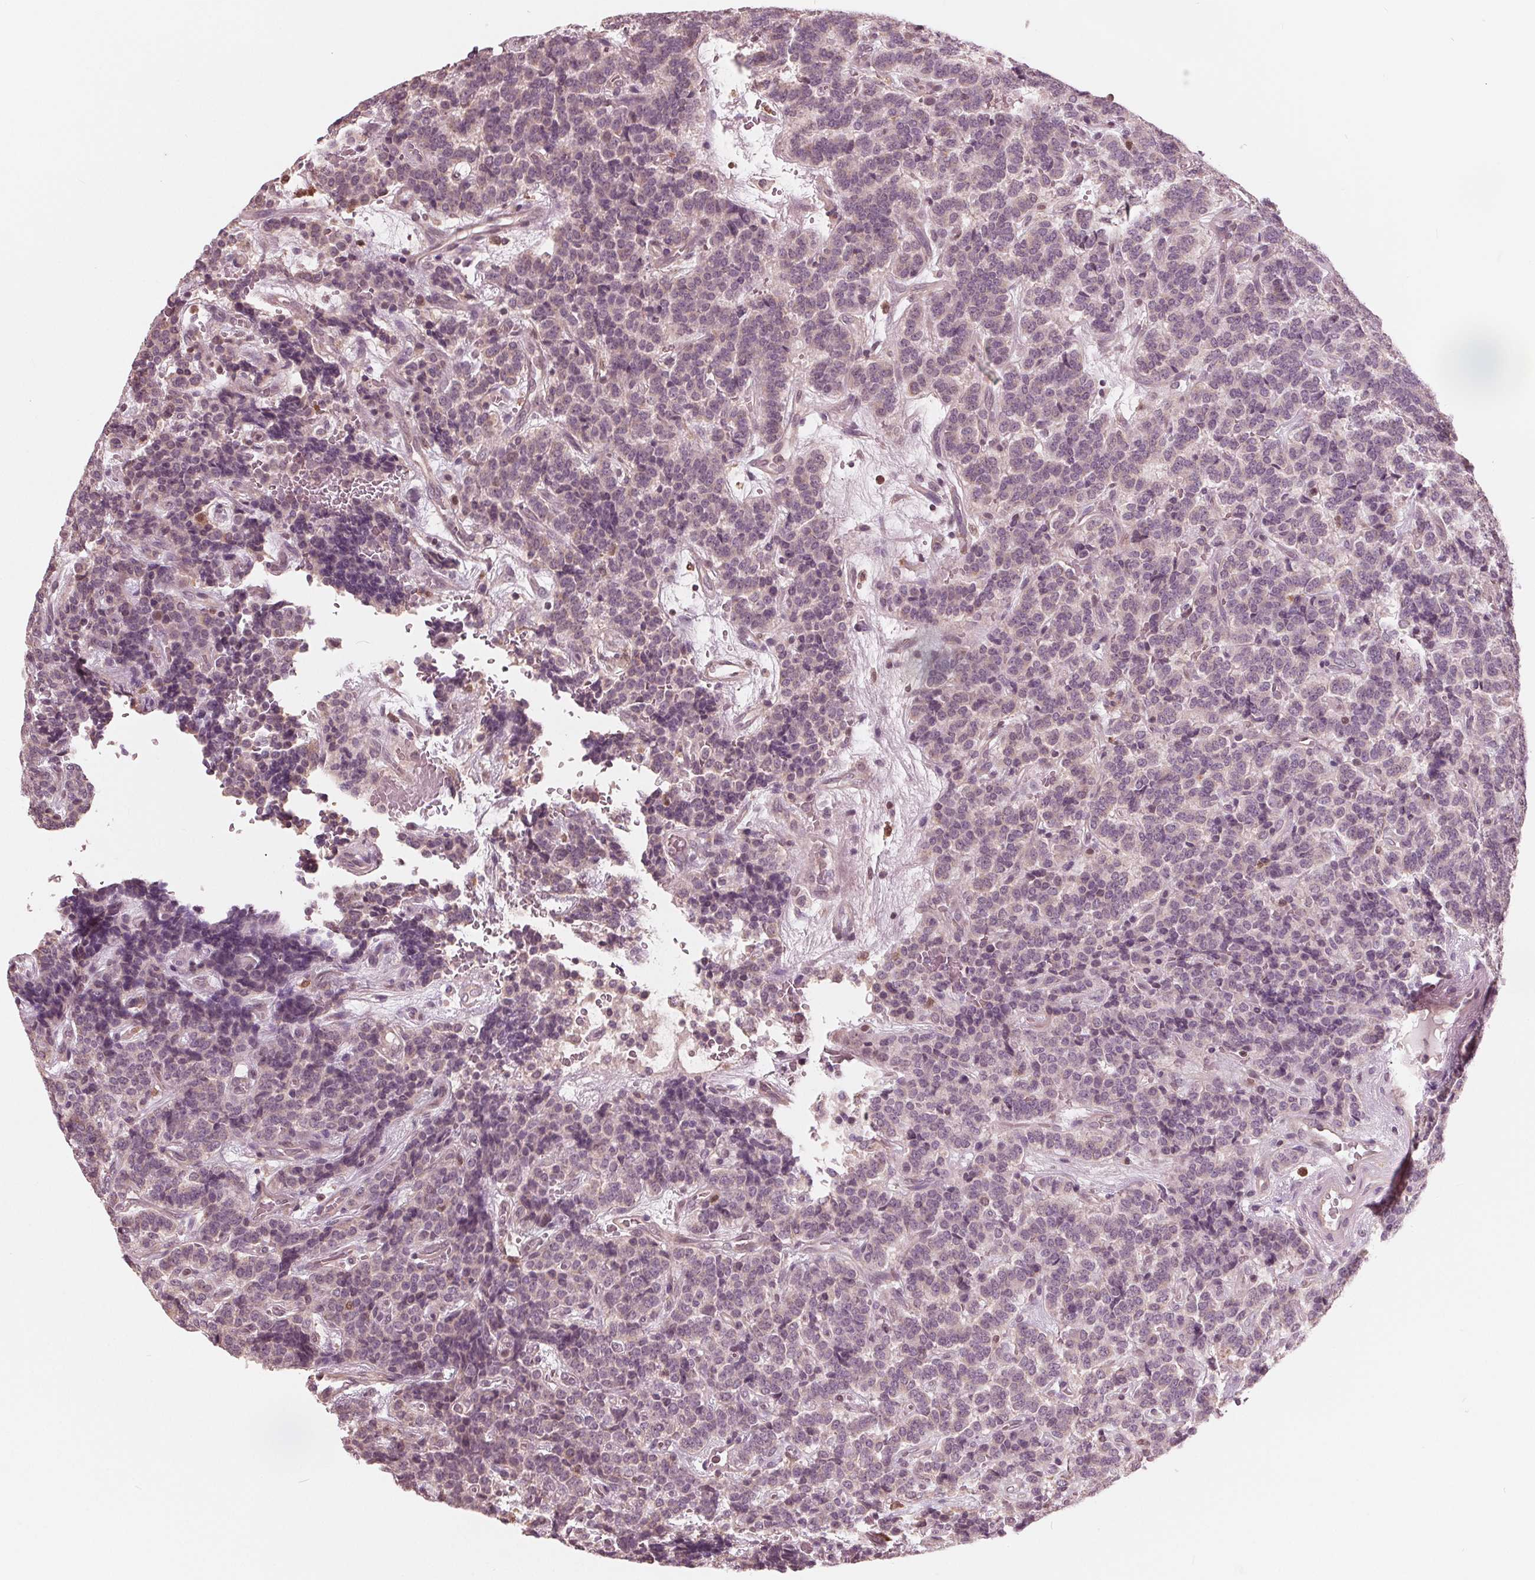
{"staining": {"intensity": "negative", "quantity": "none", "location": "none"}, "tissue": "carcinoid", "cell_type": "Tumor cells", "image_type": "cancer", "snomed": [{"axis": "morphology", "description": "Carcinoid, malignant, NOS"}, {"axis": "topography", "description": "Pancreas"}], "caption": "This histopathology image is of carcinoid stained with IHC to label a protein in brown with the nuclei are counter-stained blue. There is no staining in tumor cells.", "gene": "ING3", "patient": {"sex": "male", "age": 36}}